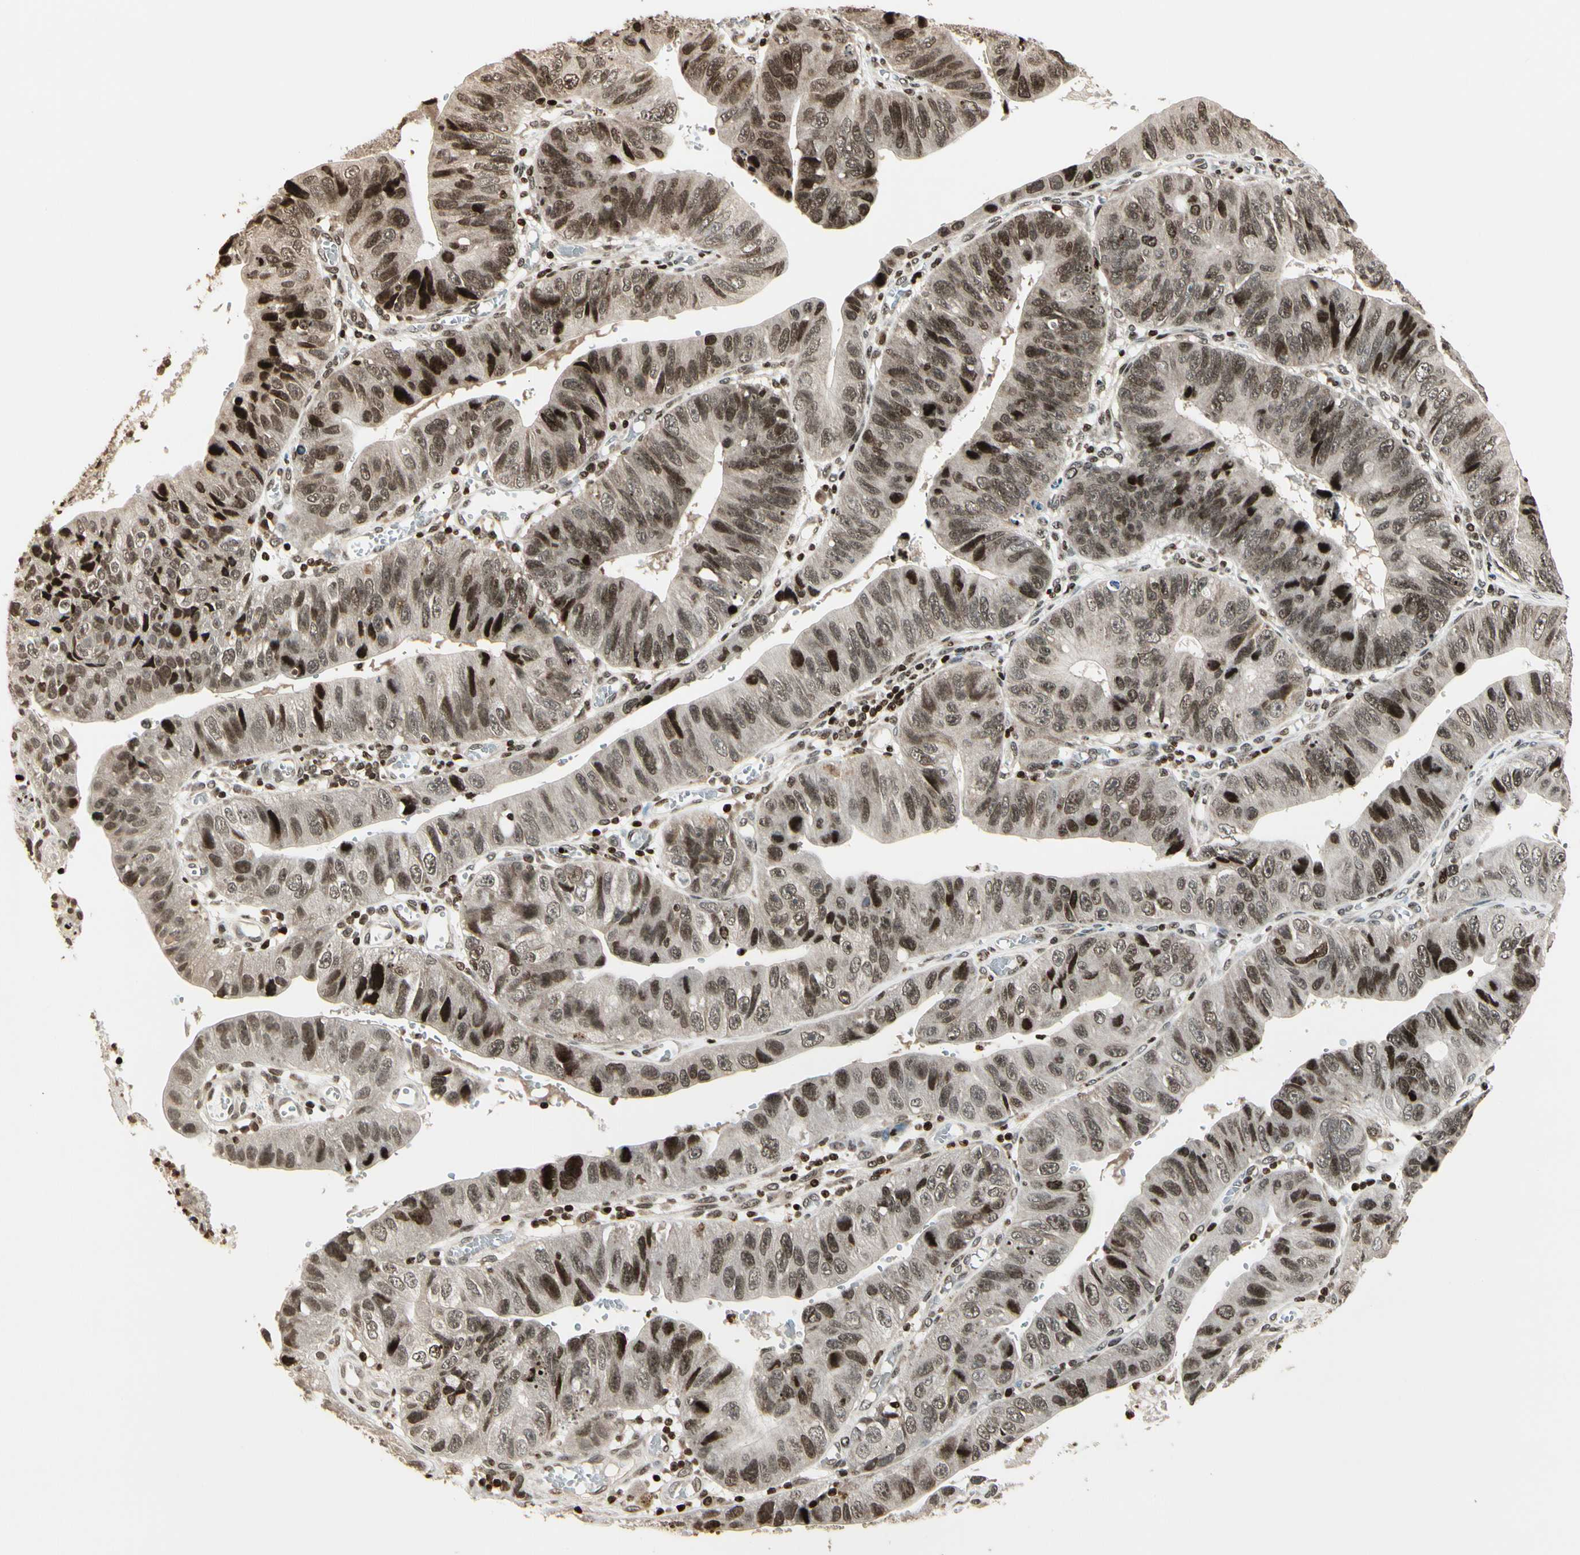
{"staining": {"intensity": "weak", "quantity": ">75%", "location": "nuclear"}, "tissue": "stomach cancer", "cell_type": "Tumor cells", "image_type": "cancer", "snomed": [{"axis": "morphology", "description": "Adenocarcinoma, NOS"}, {"axis": "topography", "description": "Stomach"}], "caption": "DAB immunohistochemical staining of stomach cancer (adenocarcinoma) reveals weak nuclear protein positivity in about >75% of tumor cells. The staining is performed using DAB brown chromogen to label protein expression. The nuclei are counter-stained blue using hematoxylin.", "gene": "TSHZ3", "patient": {"sex": "male", "age": 59}}